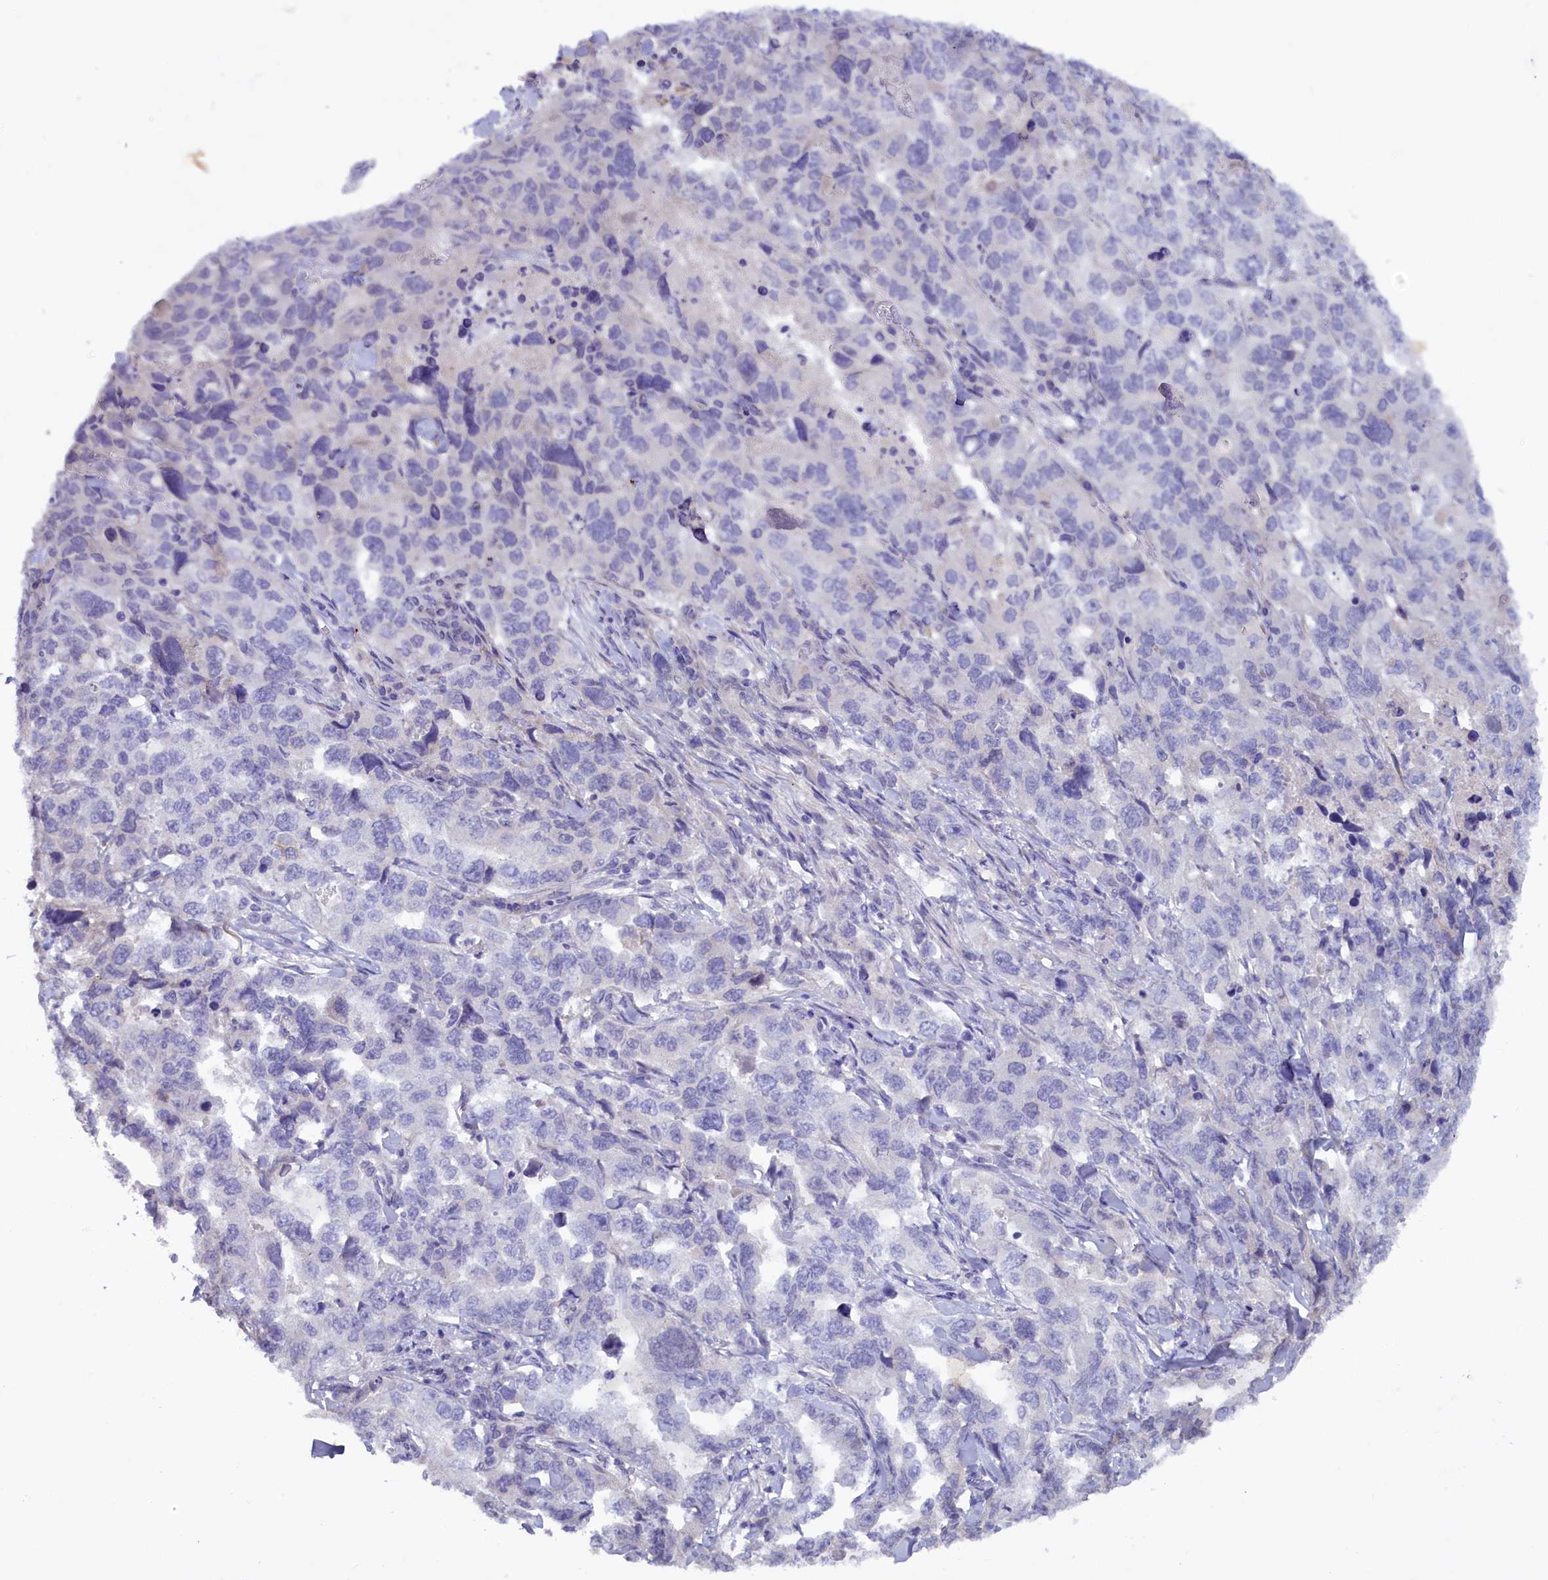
{"staining": {"intensity": "negative", "quantity": "none", "location": "none"}, "tissue": "lung cancer", "cell_type": "Tumor cells", "image_type": "cancer", "snomed": [{"axis": "morphology", "description": "Adenocarcinoma, NOS"}, {"axis": "topography", "description": "Lung"}], "caption": "Immunohistochemistry (IHC) image of neoplastic tissue: human lung cancer stained with DAB exhibits no significant protein expression in tumor cells.", "gene": "ZSWIM4", "patient": {"sex": "female", "age": 51}}